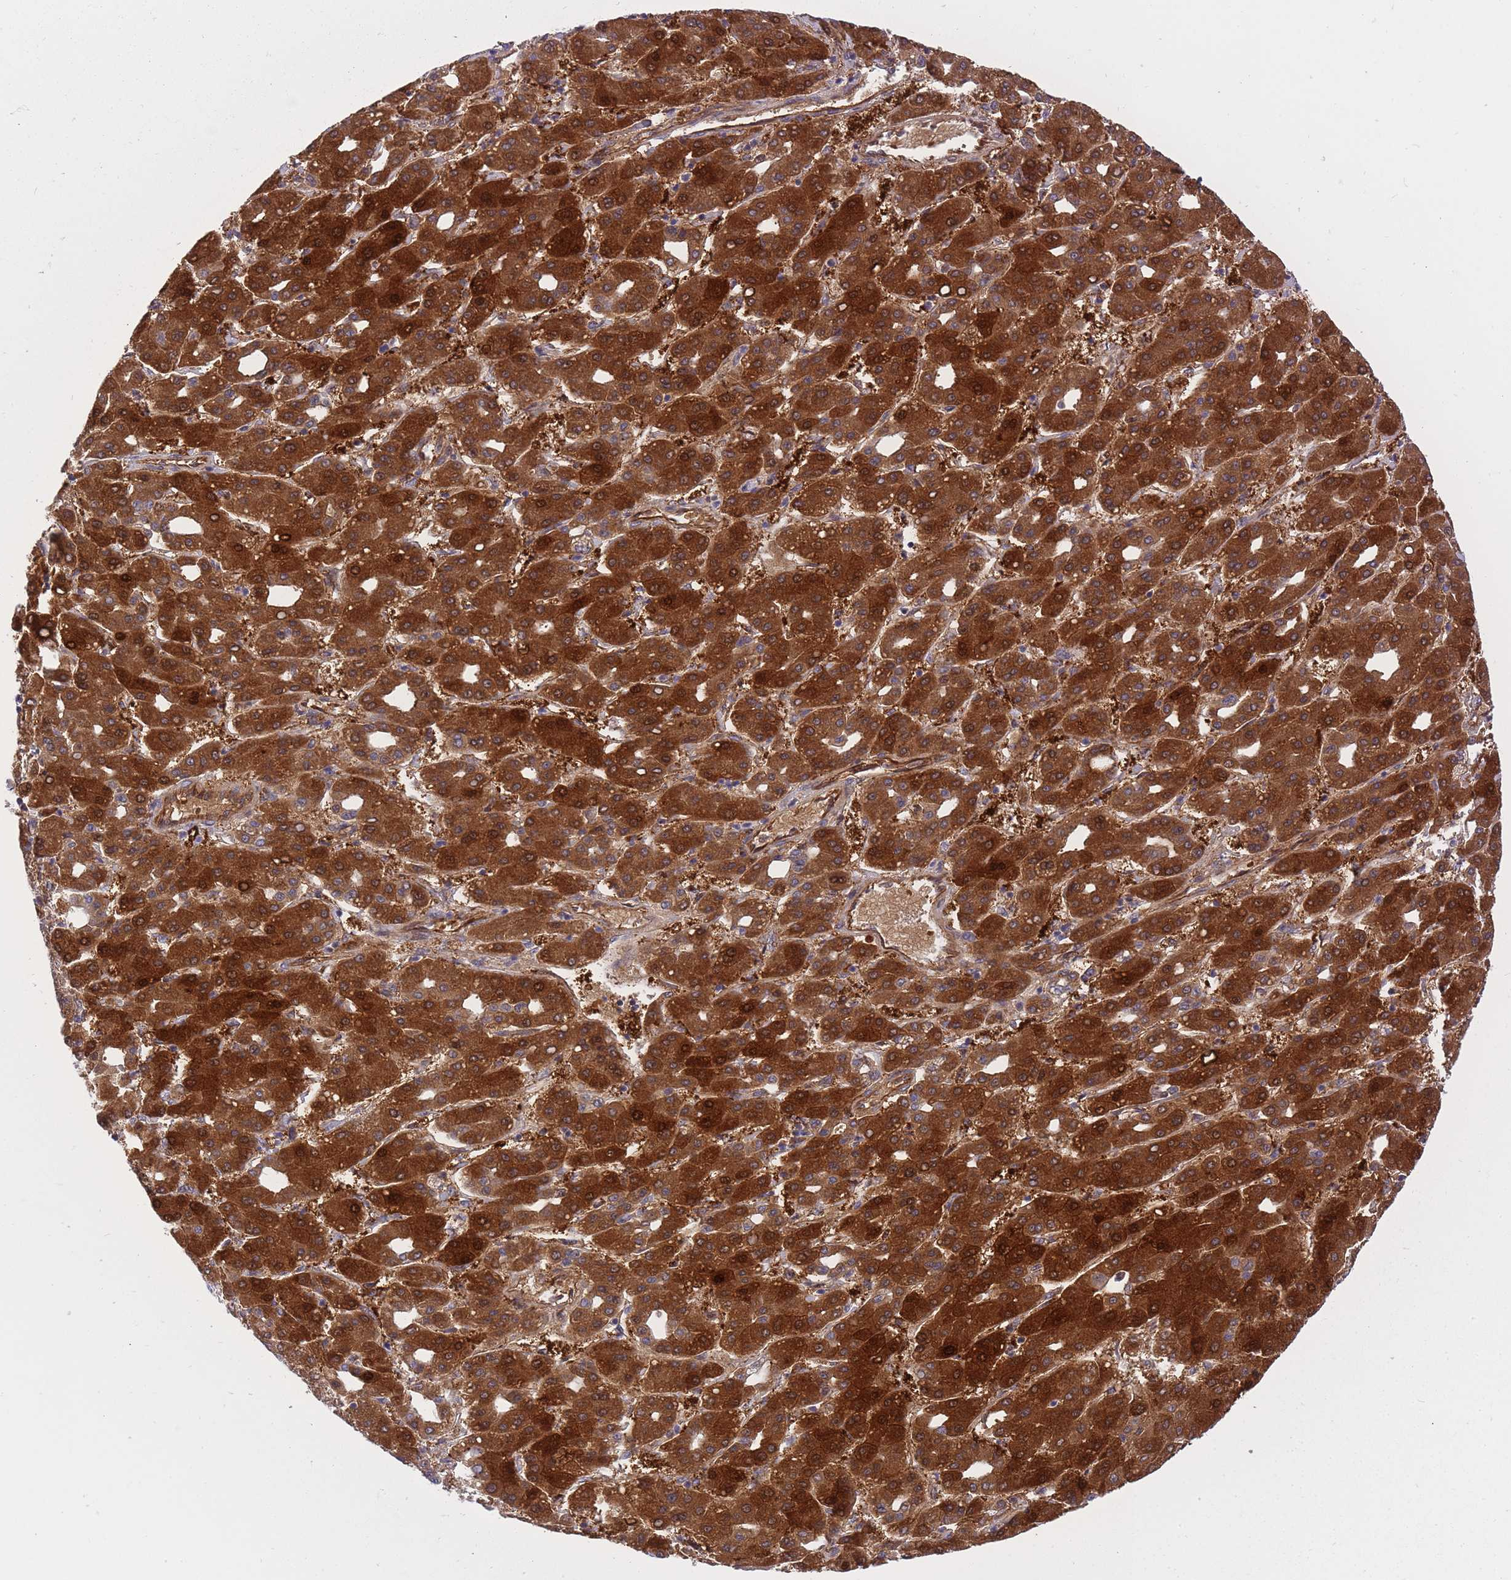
{"staining": {"intensity": "strong", "quantity": ">75%", "location": "cytoplasmic/membranous"}, "tissue": "liver cancer", "cell_type": "Tumor cells", "image_type": "cancer", "snomed": [{"axis": "morphology", "description": "Carcinoma, Hepatocellular, NOS"}, {"axis": "topography", "description": "Liver"}], "caption": "IHC histopathology image of neoplastic tissue: human hepatocellular carcinoma (liver) stained using immunohistochemistry (IHC) displays high levels of strong protein expression localized specifically in the cytoplasmic/membranous of tumor cells, appearing as a cytoplasmic/membranous brown color.", "gene": "CRYGN", "patient": {"sex": "male", "age": 65}}